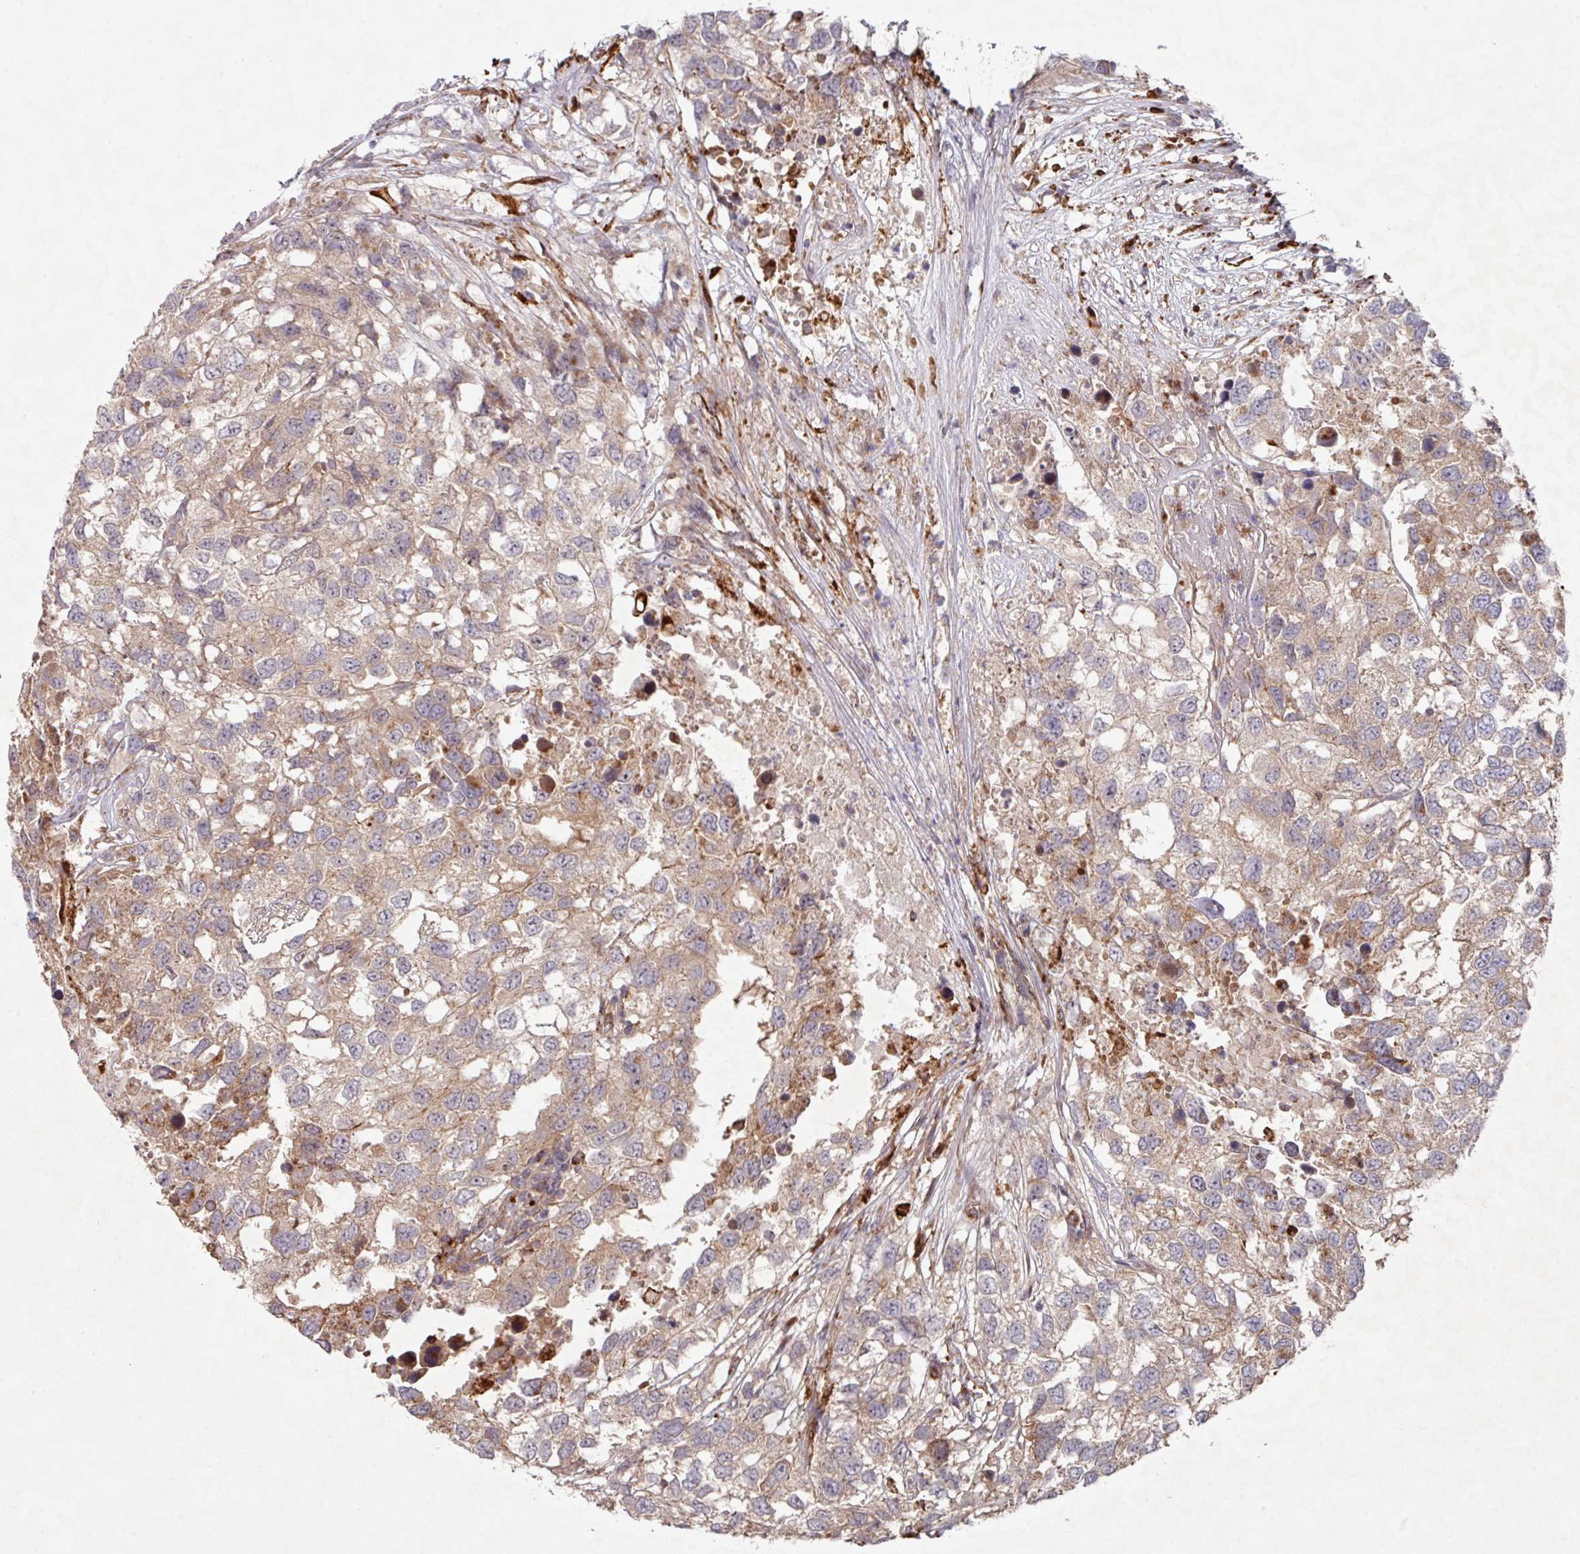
{"staining": {"intensity": "moderate", "quantity": ">75%", "location": "cytoplasmic/membranous"}, "tissue": "testis cancer", "cell_type": "Tumor cells", "image_type": "cancer", "snomed": [{"axis": "morphology", "description": "Carcinoma, Embryonal, NOS"}, {"axis": "topography", "description": "Testis"}], "caption": "Embryonal carcinoma (testis) tissue exhibits moderate cytoplasmic/membranous staining in about >75% of tumor cells, visualized by immunohistochemistry.", "gene": "TRIM14", "patient": {"sex": "male", "age": 83}}